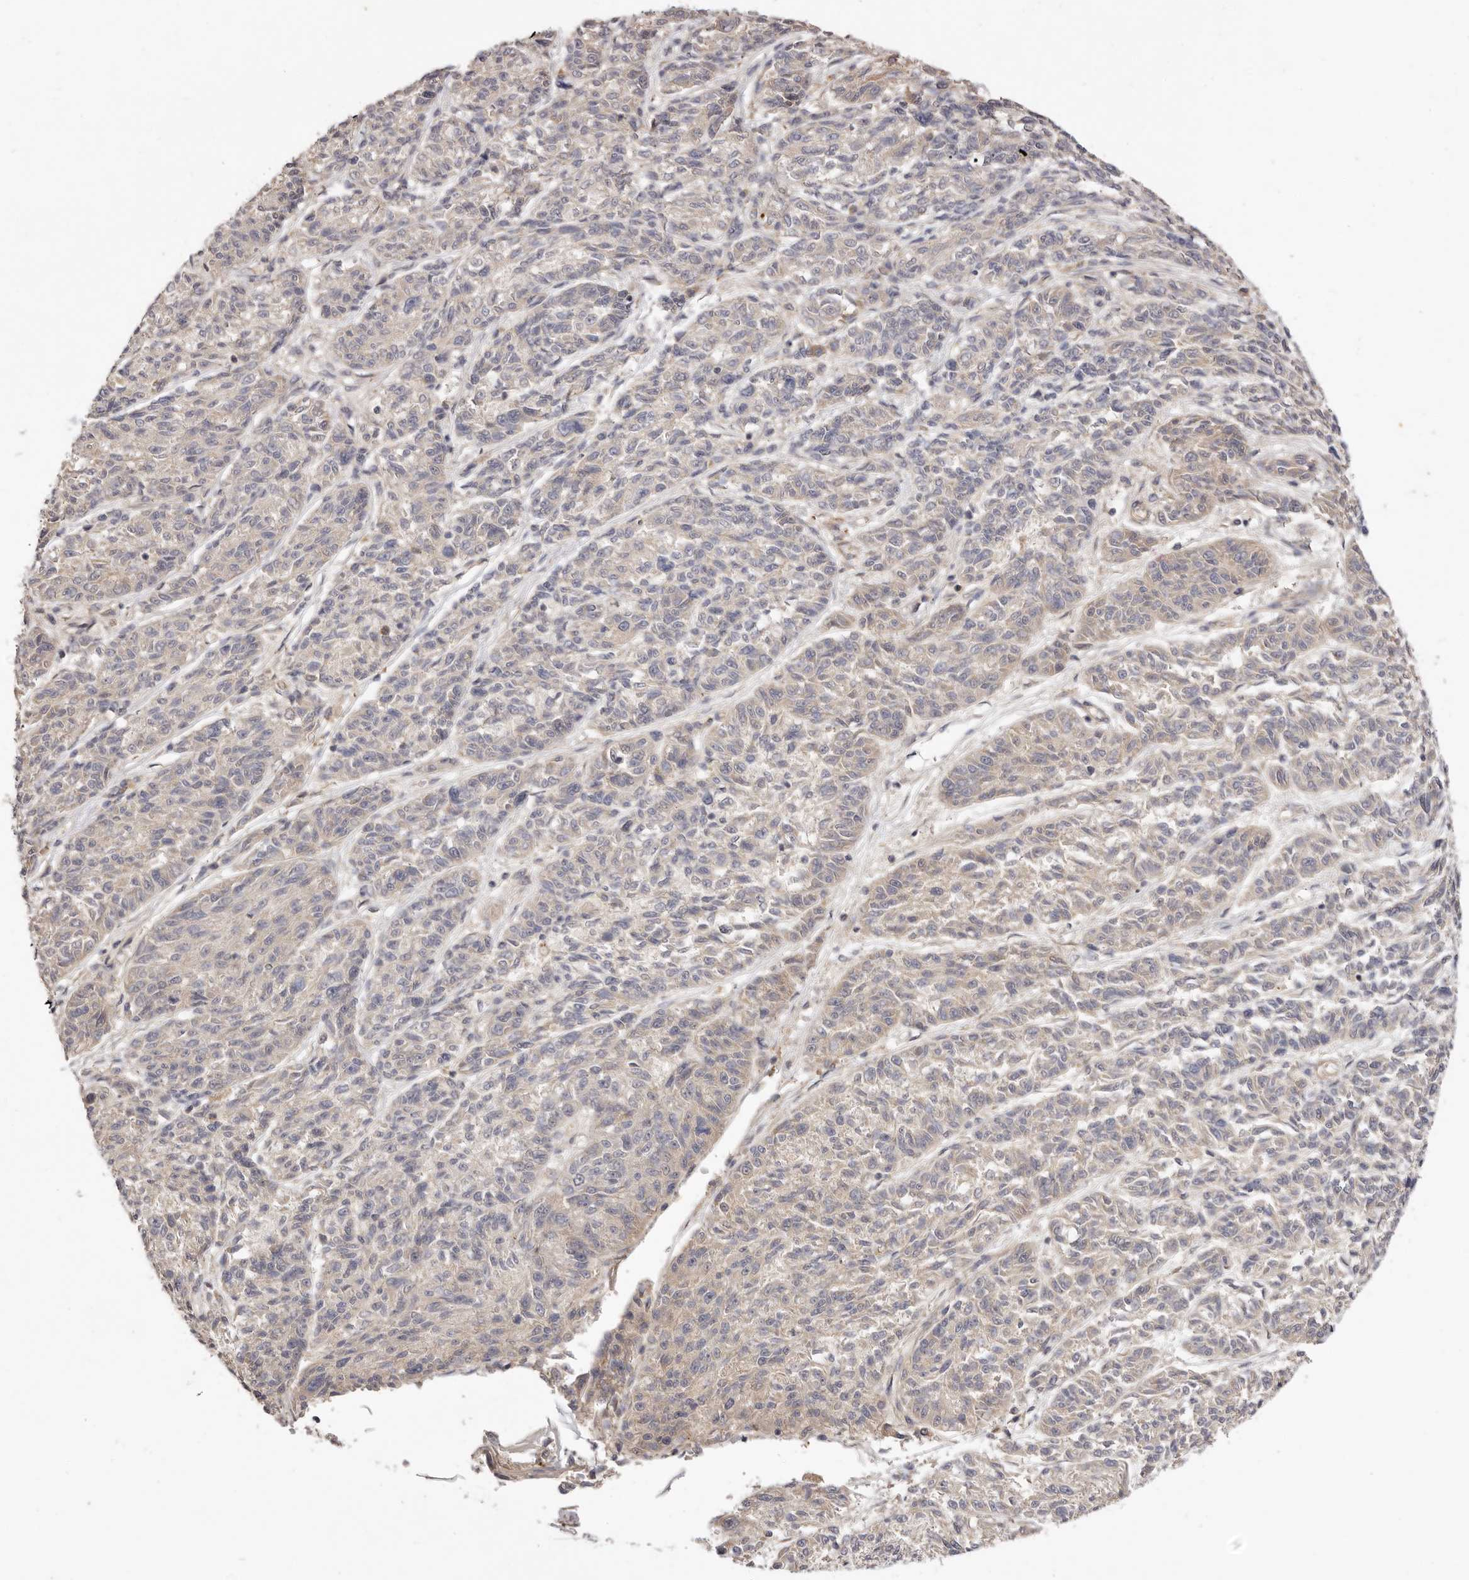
{"staining": {"intensity": "negative", "quantity": "none", "location": "none"}, "tissue": "melanoma", "cell_type": "Tumor cells", "image_type": "cancer", "snomed": [{"axis": "morphology", "description": "Malignant melanoma, NOS"}, {"axis": "topography", "description": "Skin"}], "caption": "Image shows no significant protein positivity in tumor cells of malignant melanoma.", "gene": "ADAMTS9", "patient": {"sex": "male", "age": 53}}